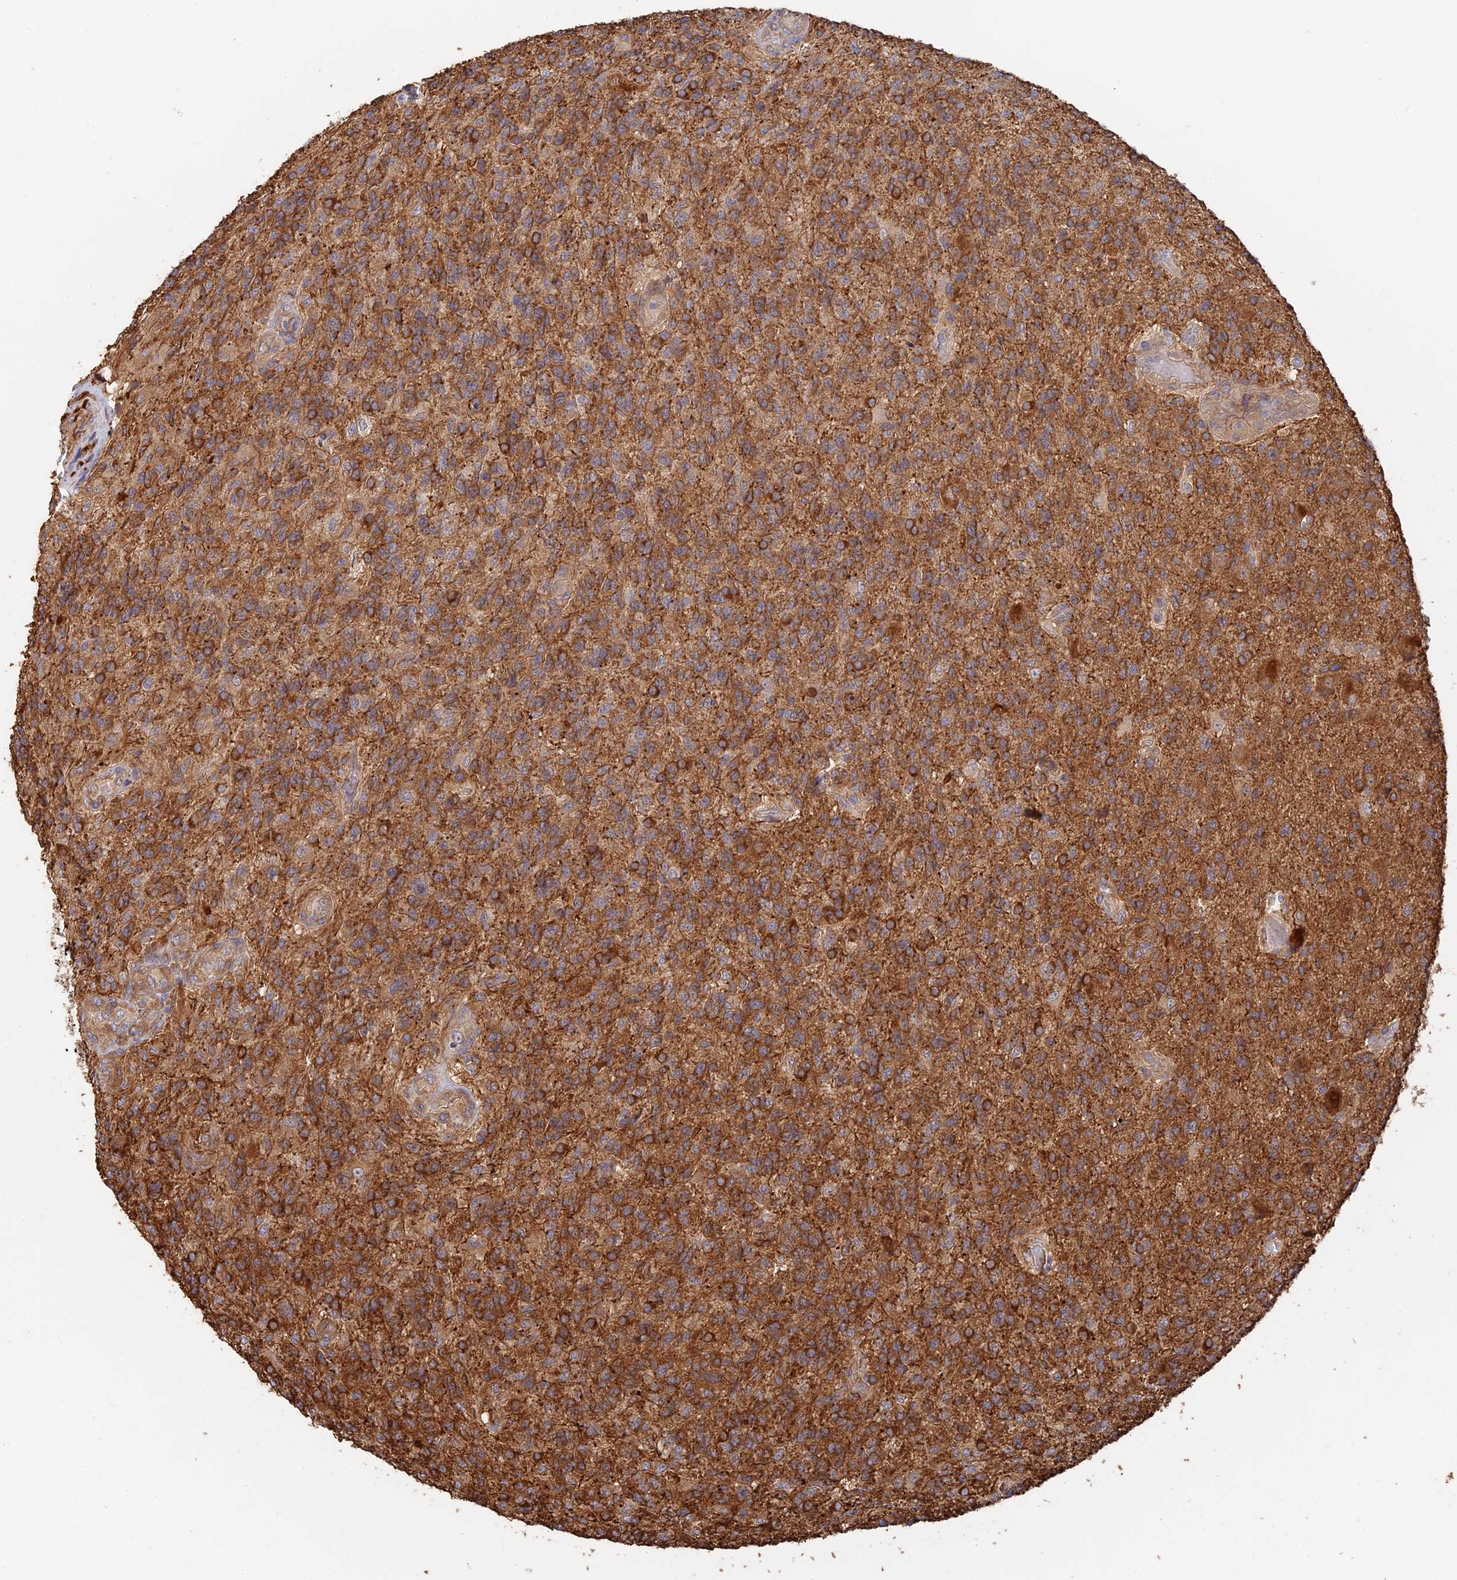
{"staining": {"intensity": "strong", "quantity": ">75%", "location": "cytoplasmic/membranous"}, "tissue": "glioma", "cell_type": "Tumor cells", "image_type": "cancer", "snomed": [{"axis": "morphology", "description": "Glioma, malignant, High grade"}, {"axis": "topography", "description": "Brain"}], "caption": "Brown immunohistochemical staining in glioma demonstrates strong cytoplasmic/membranous staining in about >75% of tumor cells.", "gene": "WBP11", "patient": {"sex": "male", "age": 56}}